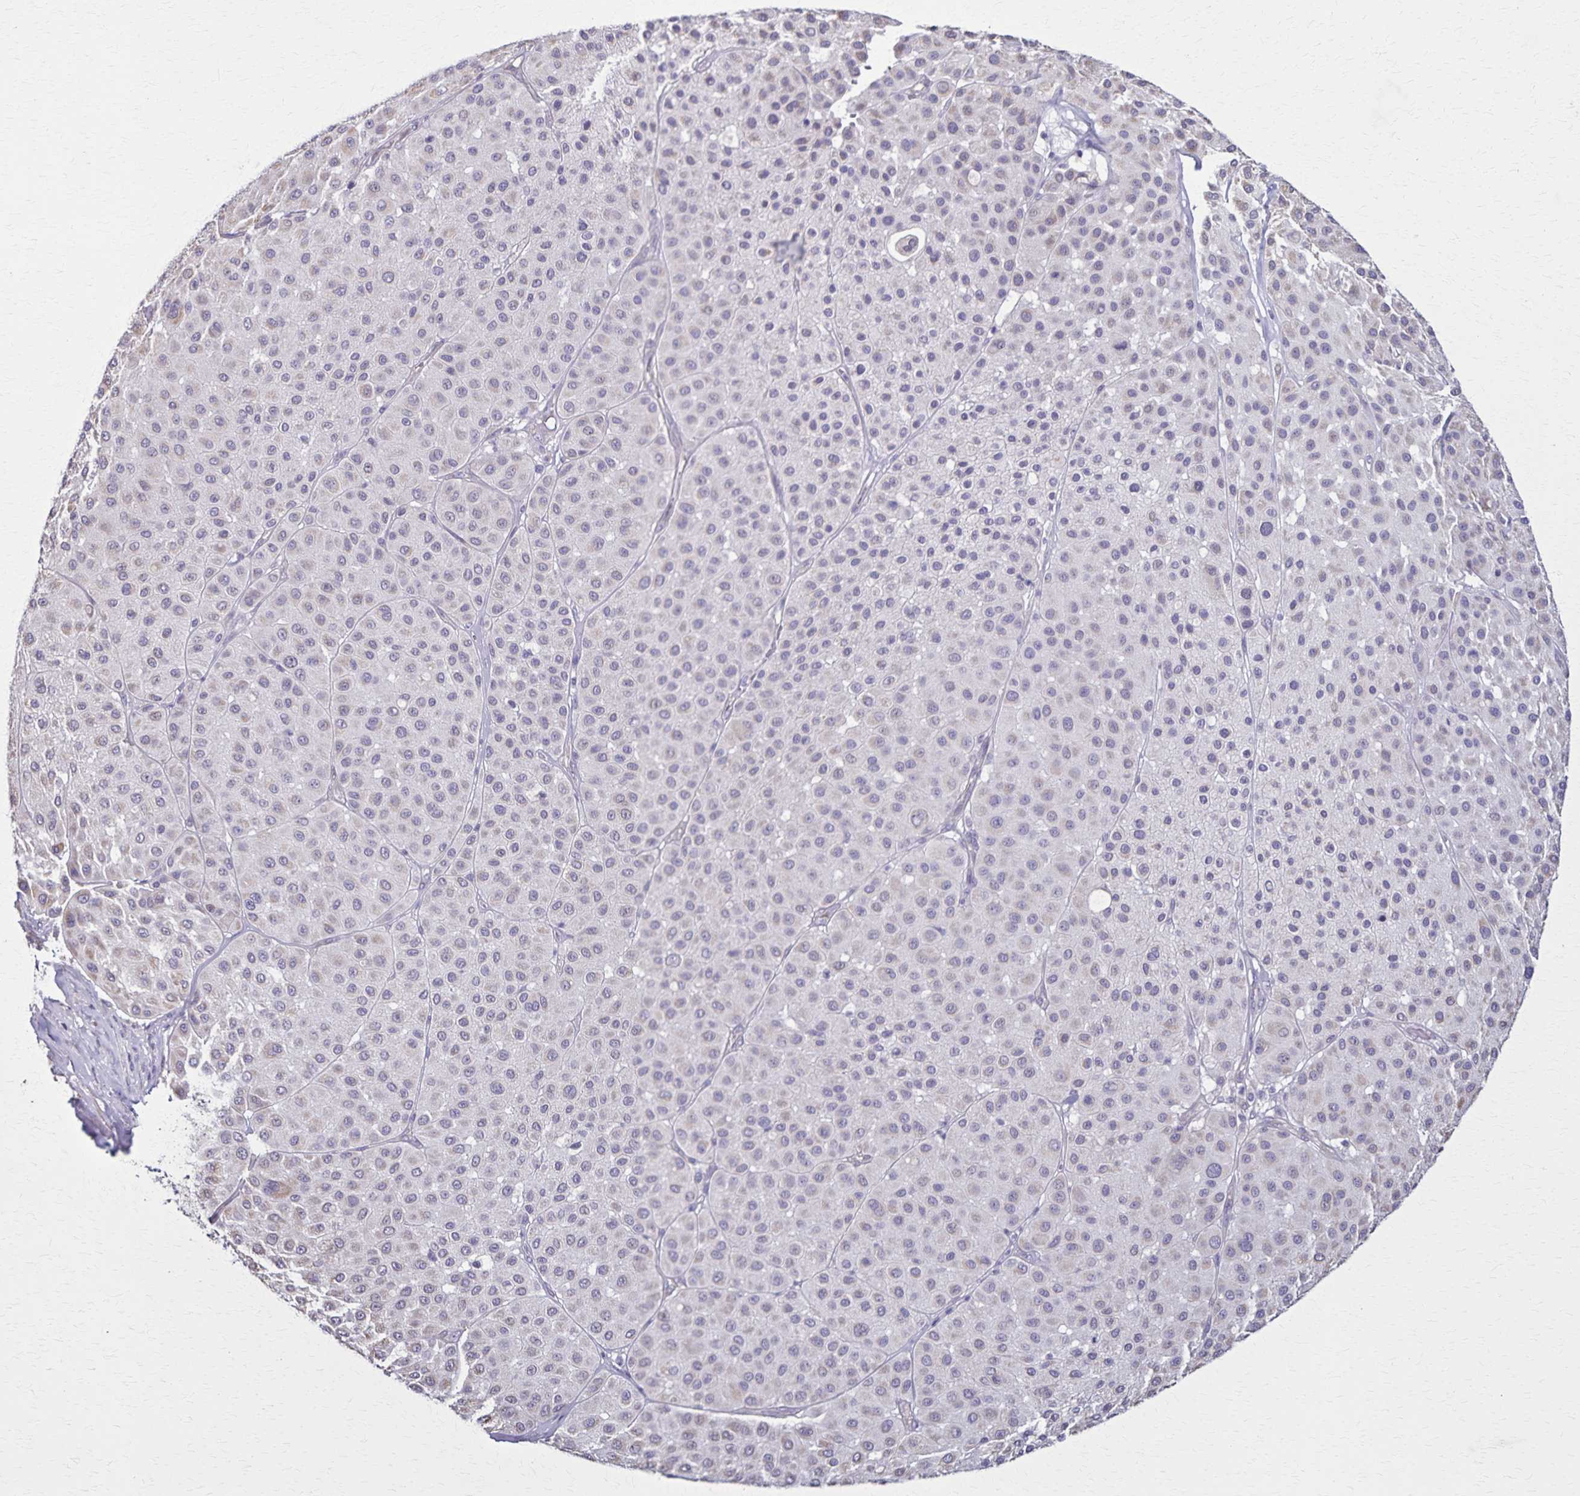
{"staining": {"intensity": "strong", "quantity": "25%-75%", "location": "cytoplasmic/membranous"}, "tissue": "melanoma", "cell_type": "Tumor cells", "image_type": "cancer", "snomed": [{"axis": "morphology", "description": "Malignant melanoma, Metastatic site"}, {"axis": "topography", "description": "Smooth muscle"}], "caption": "Immunohistochemistry (IHC) (DAB (3,3'-diaminobenzidine)) staining of malignant melanoma (metastatic site) reveals strong cytoplasmic/membranous protein positivity in about 25%-75% of tumor cells. The protein of interest is stained brown, and the nuclei are stained in blue (DAB IHC with brightfield microscopy, high magnification).", "gene": "NFS1", "patient": {"sex": "male", "age": 41}}